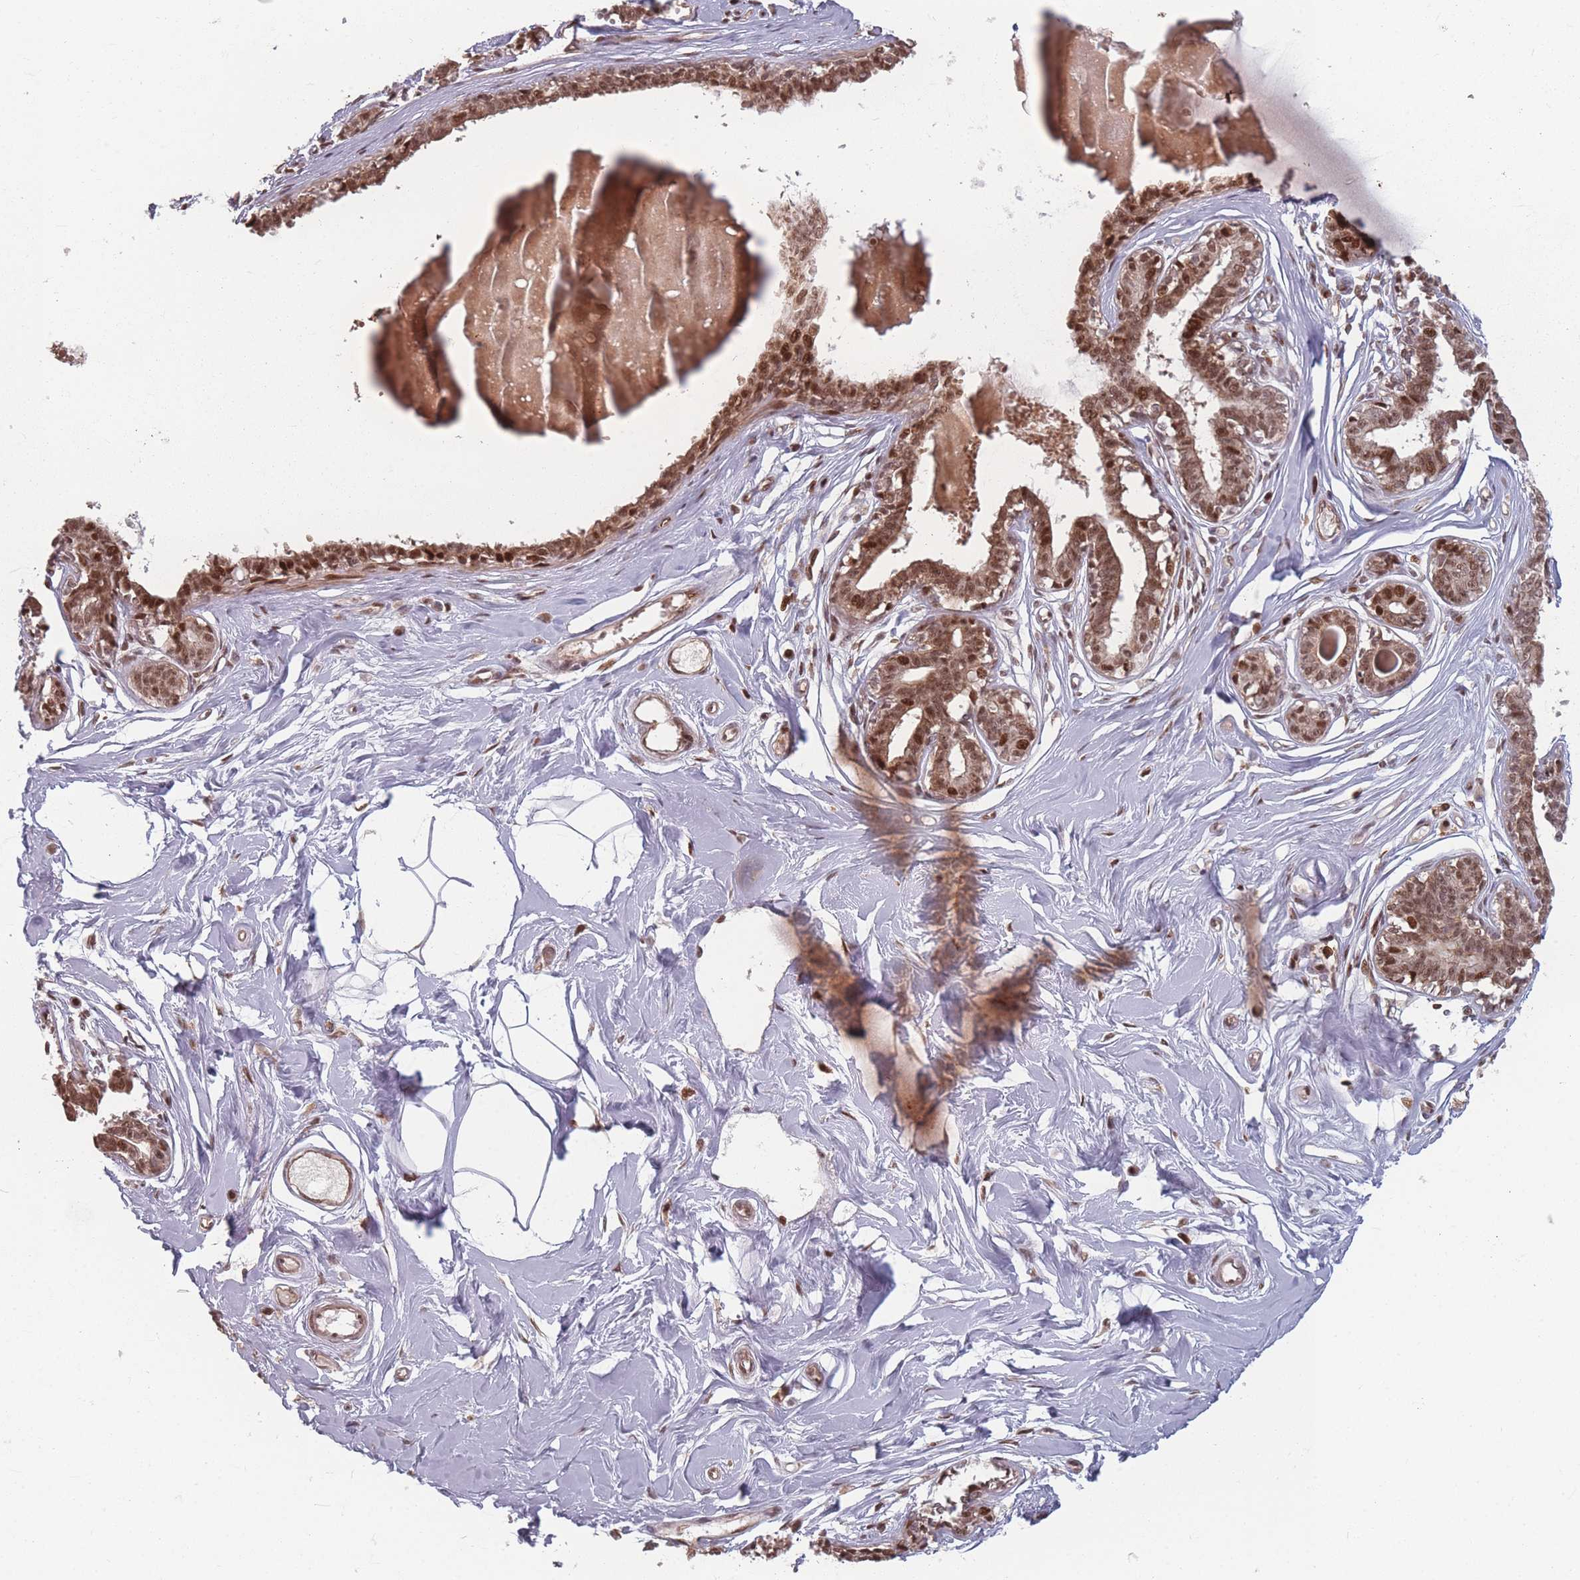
{"staining": {"intensity": "moderate", "quantity": ">75%", "location": "nuclear"}, "tissue": "breast", "cell_type": "Adipocytes", "image_type": "normal", "snomed": [{"axis": "morphology", "description": "Normal tissue, NOS"}, {"axis": "topography", "description": "Breast"}], "caption": "Protein staining by immunohistochemistry (IHC) reveals moderate nuclear staining in about >75% of adipocytes in unremarkable breast.", "gene": "WDR55", "patient": {"sex": "female", "age": 45}}